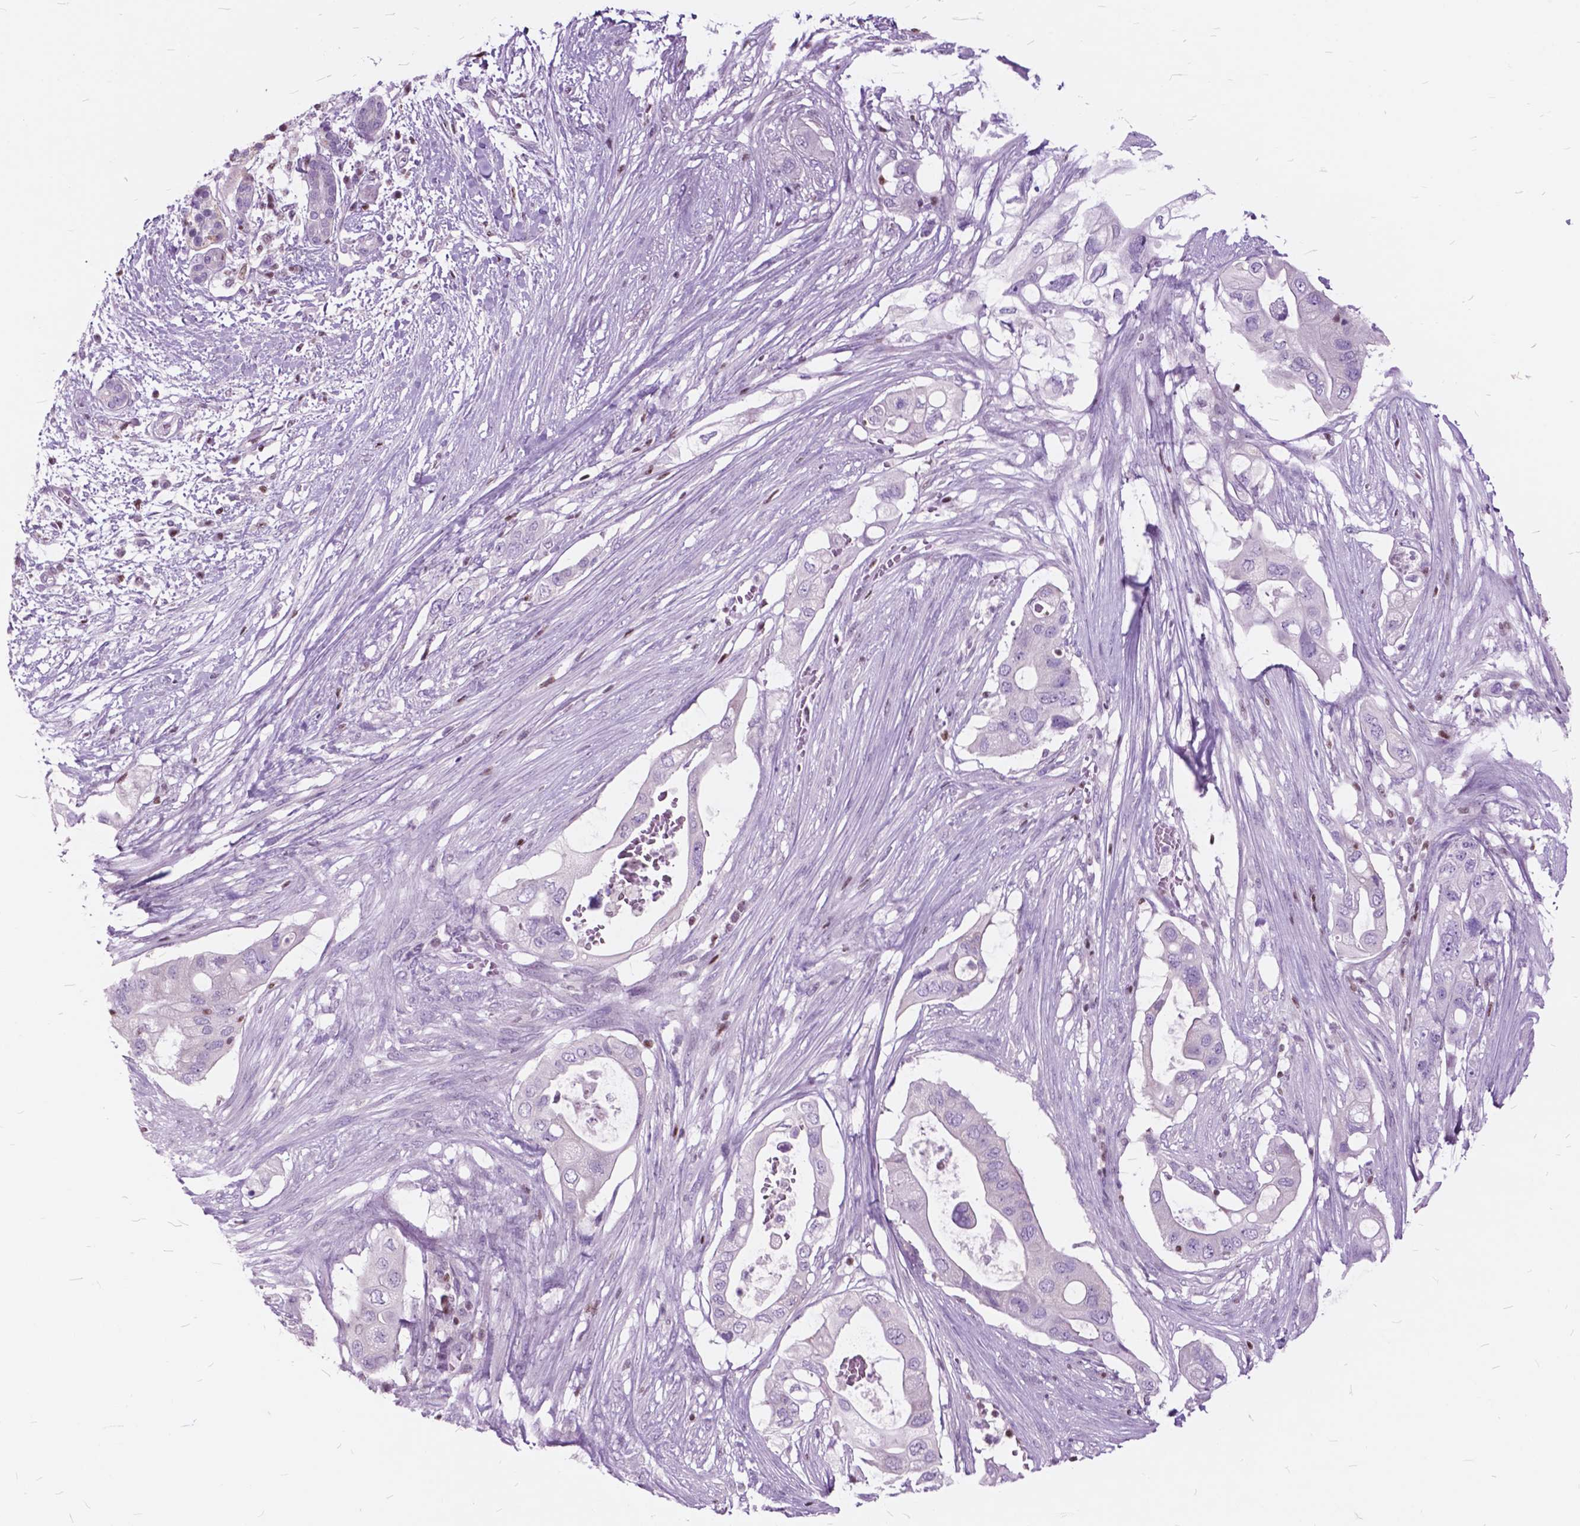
{"staining": {"intensity": "negative", "quantity": "none", "location": "none"}, "tissue": "pancreatic cancer", "cell_type": "Tumor cells", "image_type": "cancer", "snomed": [{"axis": "morphology", "description": "Adenocarcinoma, NOS"}, {"axis": "topography", "description": "Pancreas"}], "caption": "This is a histopathology image of IHC staining of pancreatic cancer, which shows no expression in tumor cells.", "gene": "SP140", "patient": {"sex": "female", "age": 72}}